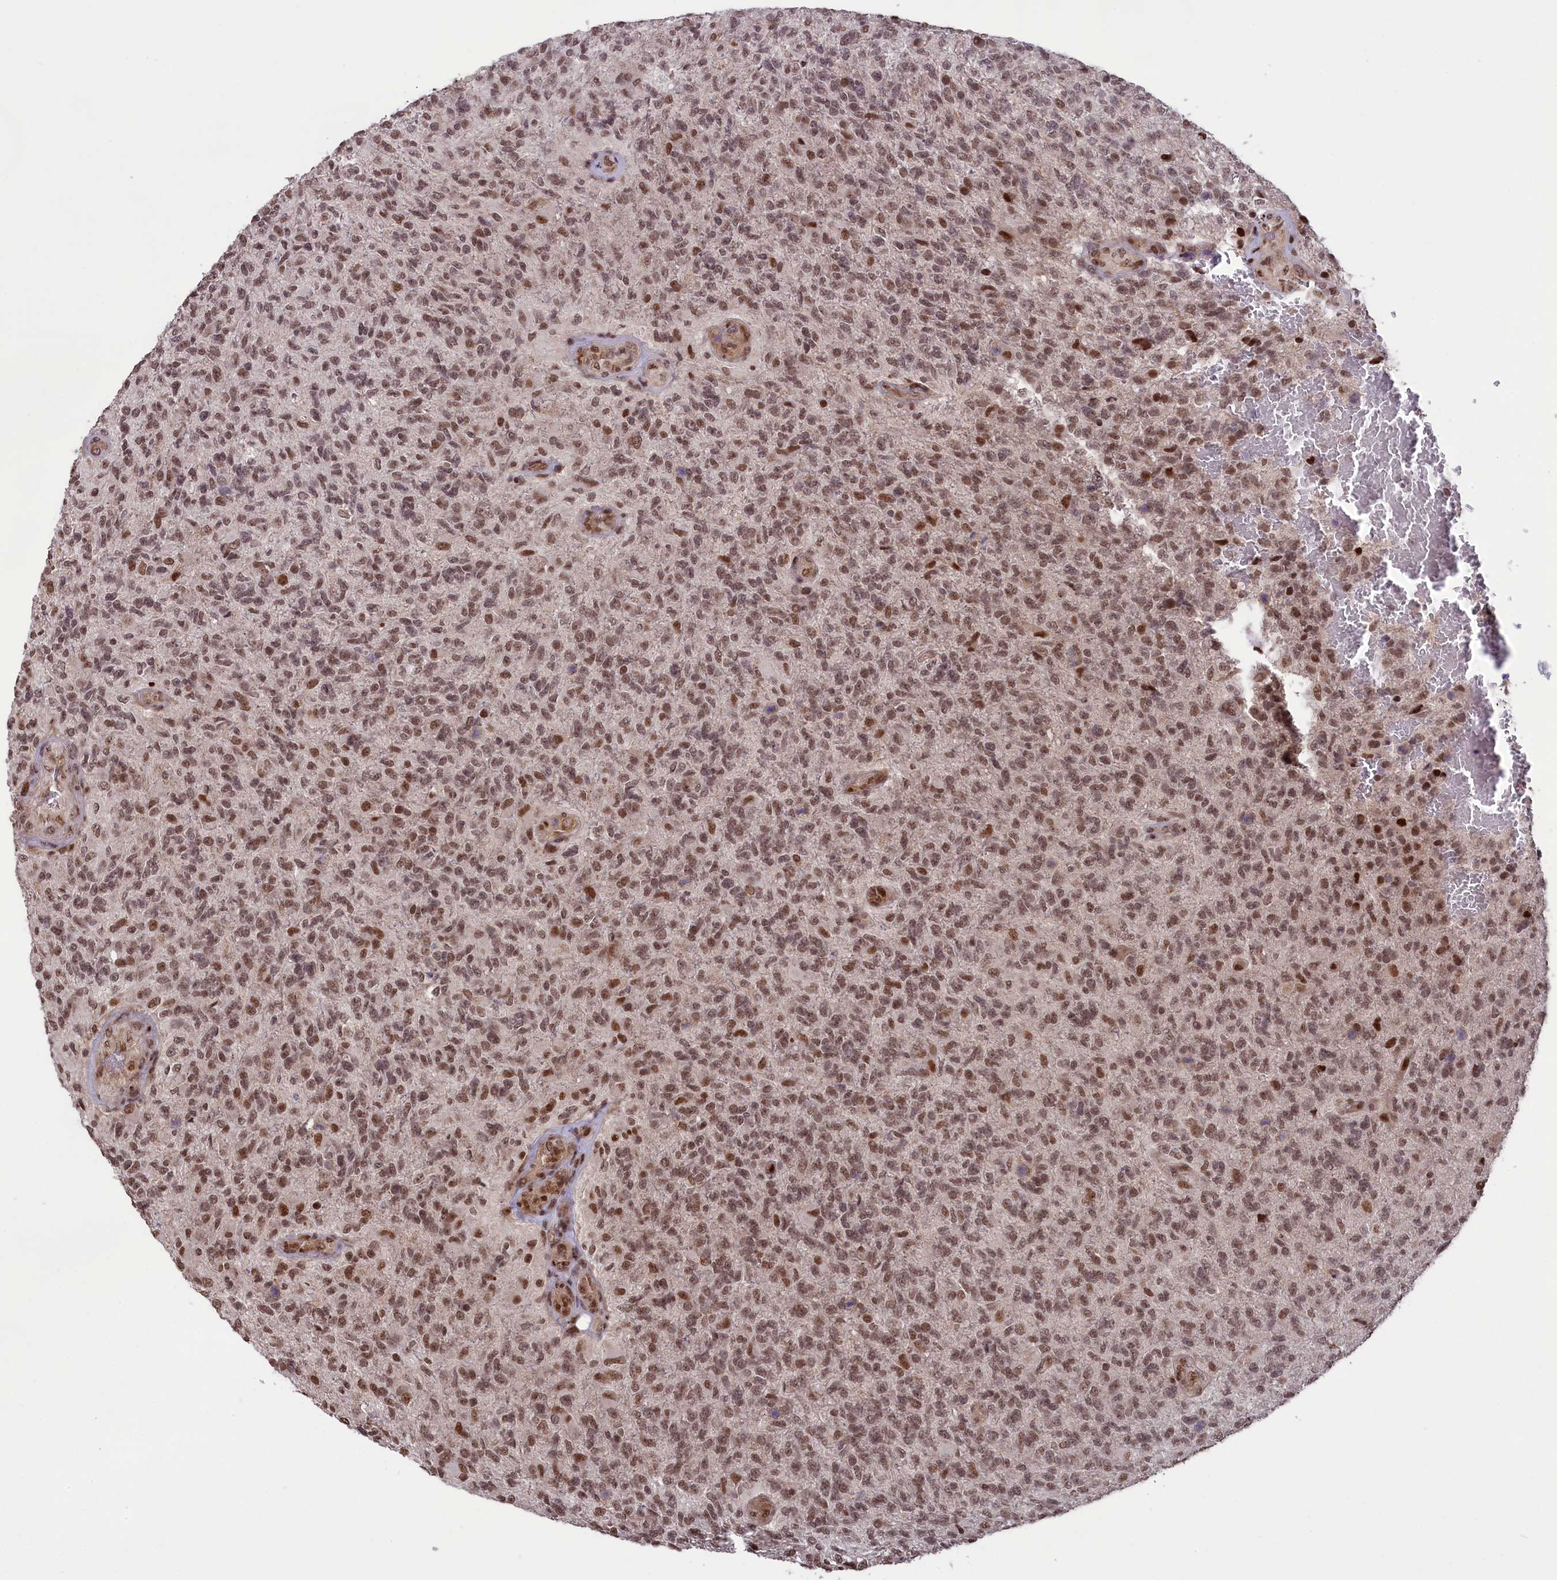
{"staining": {"intensity": "moderate", "quantity": ">75%", "location": "nuclear"}, "tissue": "glioma", "cell_type": "Tumor cells", "image_type": "cancer", "snomed": [{"axis": "morphology", "description": "Glioma, malignant, High grade"}, {"axis": "topography", "description": "Brain"}], "caption": "Immunohistochemistry photomicrograph of high-grade glioma (malignant) stained for a protein (brown), which shows medium levels of moderate nuclear expression in approximately >75% of tumor cells.", "gene": "RELB", "patient": {"sex": "male", "age": 56}}